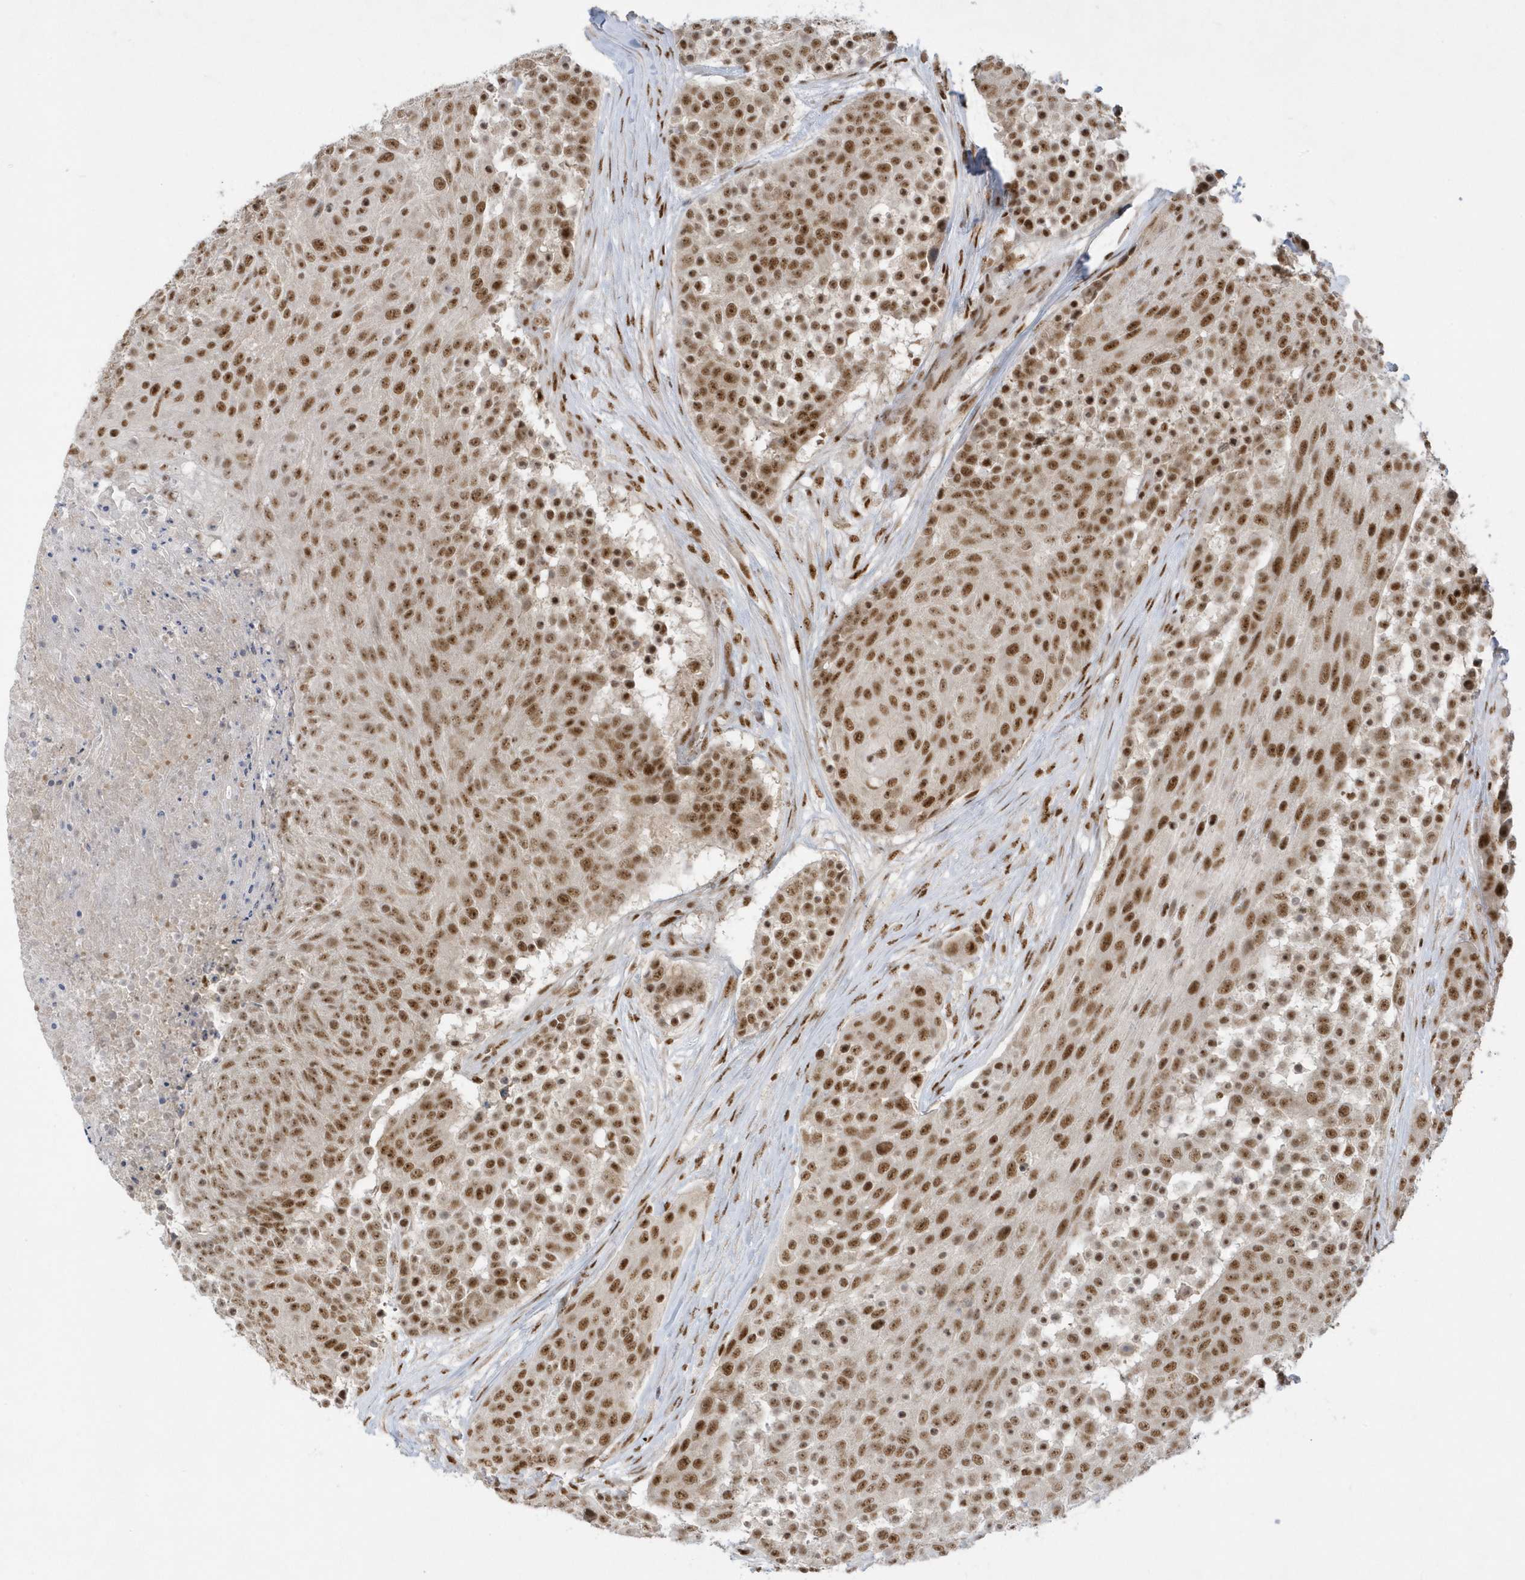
{"staining": {"intensity": "strong", "quantity": ">75%", "location": "nuclear"}, "tissue": "urothelial cancer", "cell_type": "Tumor cells", "image_type": "cancer", "snomed": [{"axis": "morphology", "description": "Urothelial carcinoma, High grade"}, {"axis": "topography", "description": "Urinary bladder"}], "caption": "High-grade urothelial carcinoma stained for a protein reveals strong nuclear positivity in tumor cells.", "gene": "PPIL2", "patient": {"sex": "female", "age": 63}}